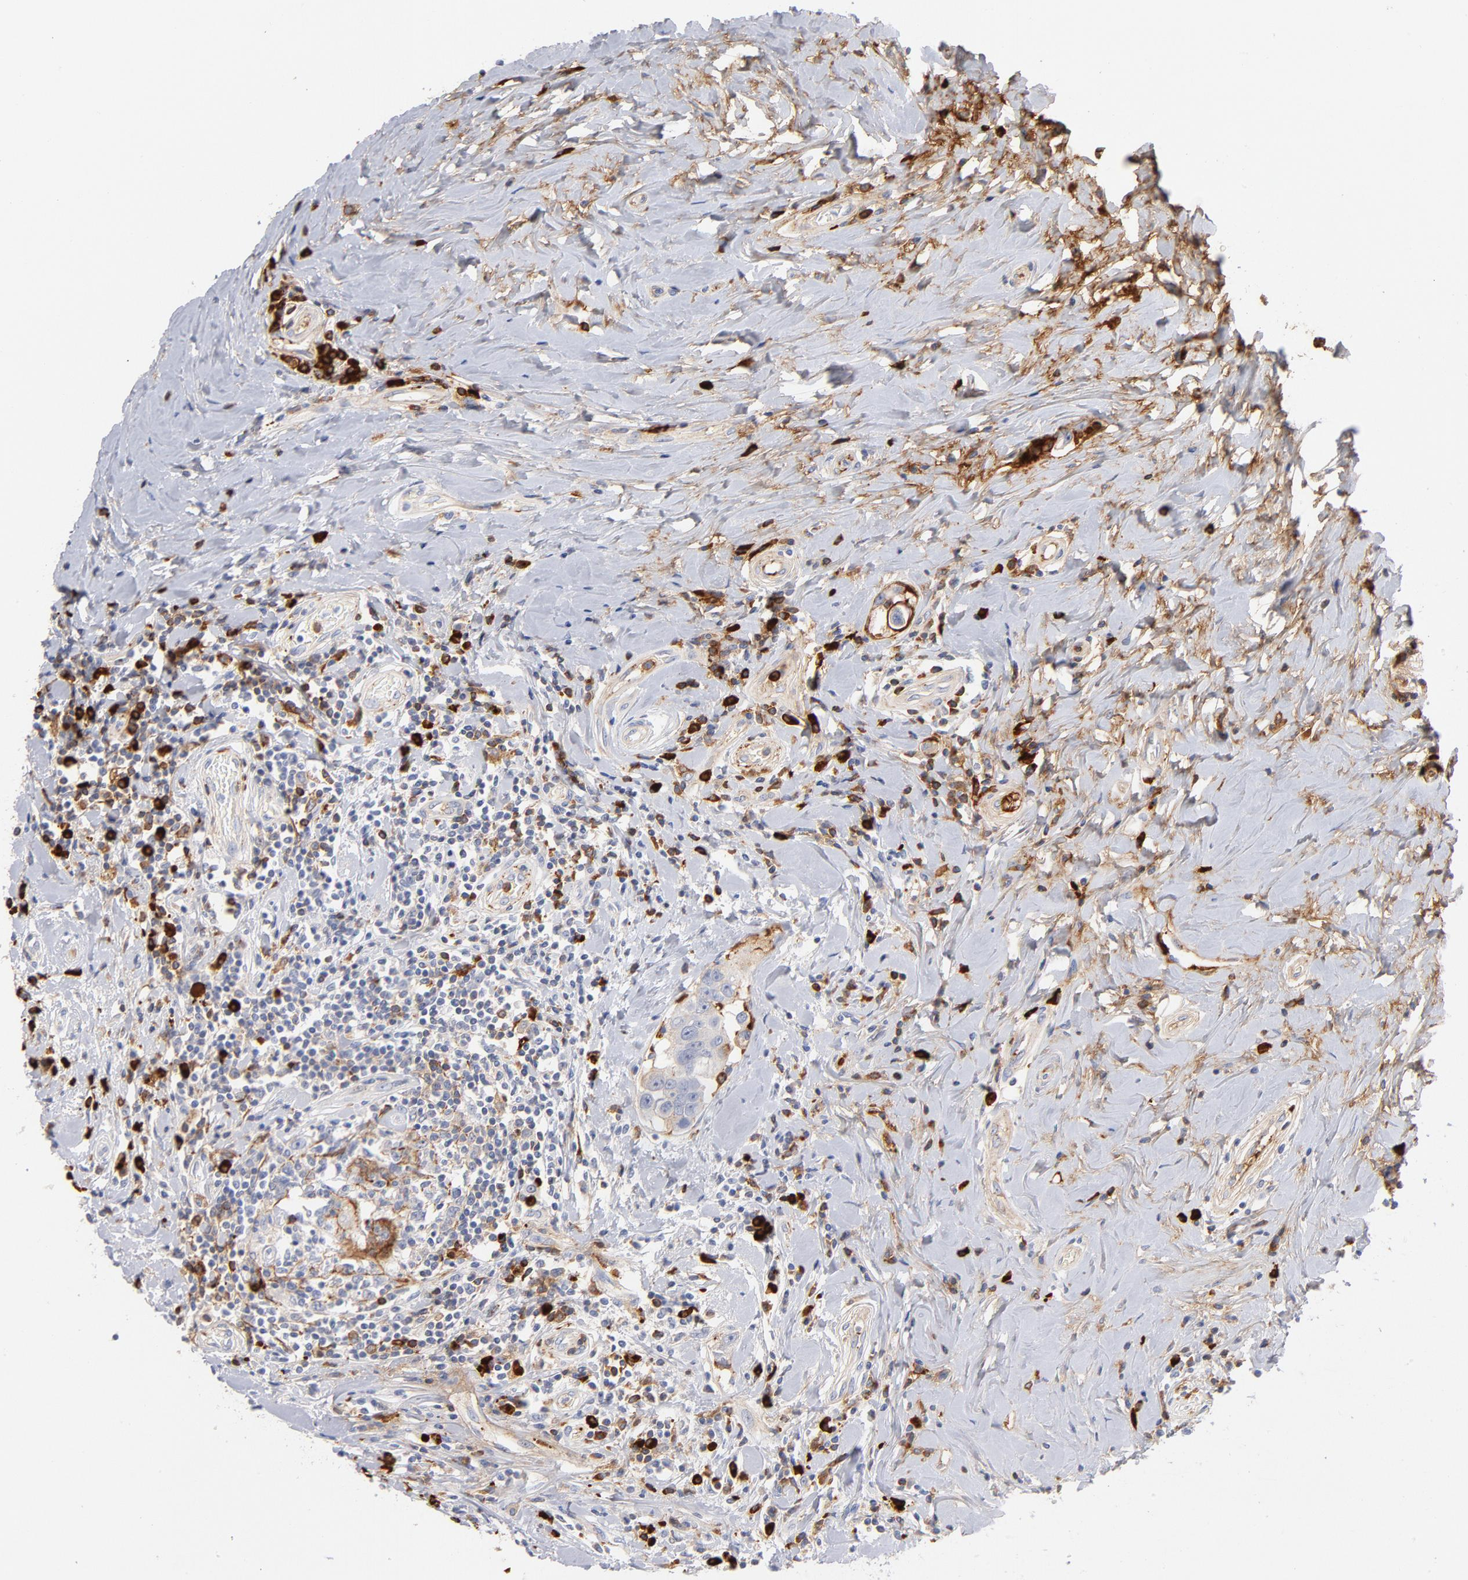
{"staining": {"intensity": "negative", "quantity": "none", "location": "none"}, "tissue": "breast cancer", "cell_type": "Tumor cells", "image_type": "cancer", "snomed": [{"axis": "morphology", "description": "Duct carcinoma"}, {"axis": "topography", "description": "Breast"}], "caption": "High magnification brightfield microscopy of breast cancer stained with DAB (3,3'-diaminobenzidine) (brown) and counterstained with hematoxylin (blue): tumor cells show no significant positivity.", "gene": "PLAT", "patient": {"sex": "female", "age": 27}}